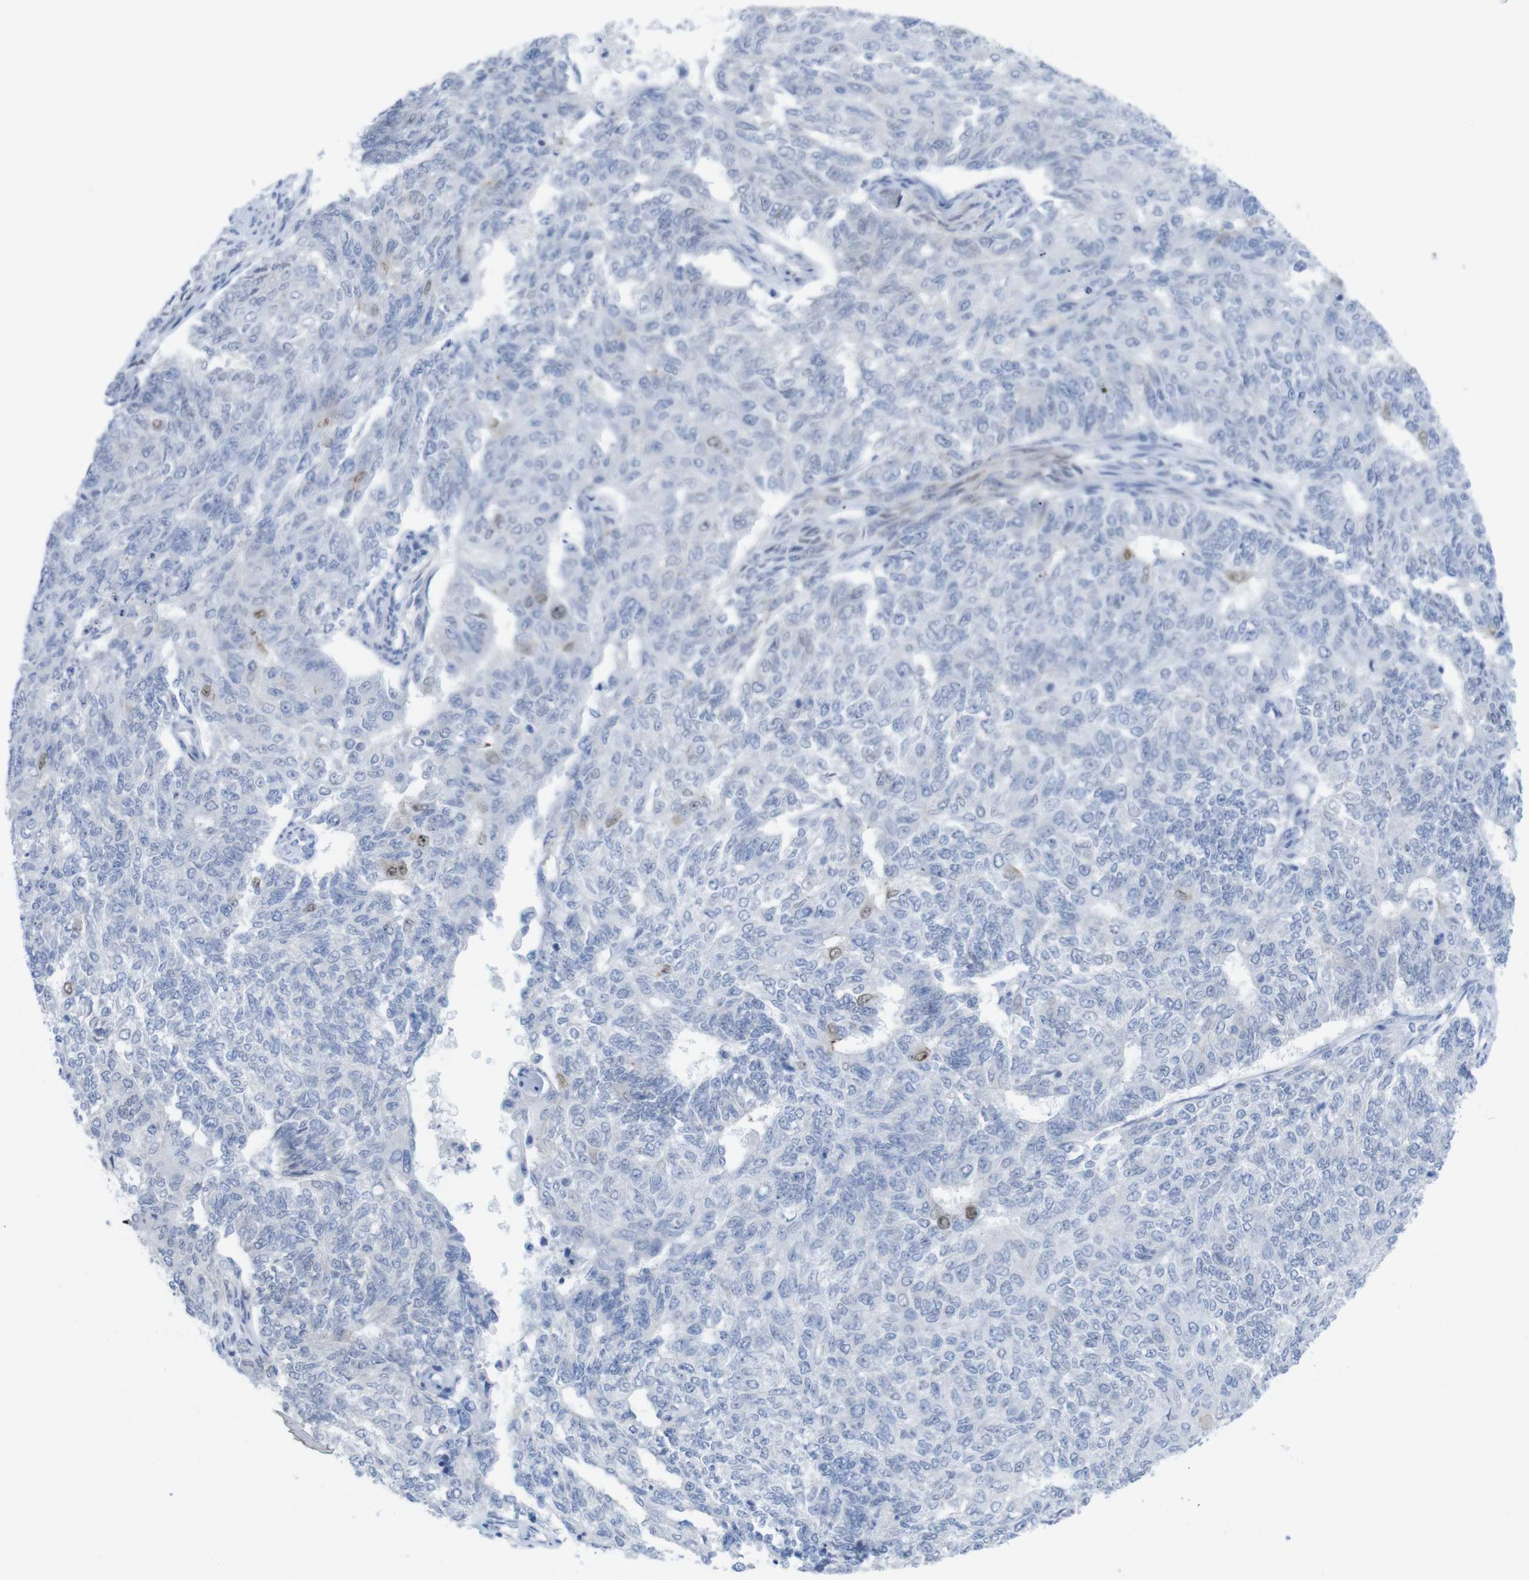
{"staining": {"intensity": "weak", "quantity": "<25%", "location": "nuclear"}, "tissue": "endometrial cancer", "cell_type": "Tumor cells", "image_type": "cancer", "snomed": [{"axis": "morphology", "description": "Adenocarcinoma, NOS"}, {"axis": "topography", "description": "Endometrium"}], "caption": "Tumor cells show no significant positivity in adenocarcinoma (endometrial).", "gene": "PNMA1", "patient": {"sex": "female", "age": 32}}